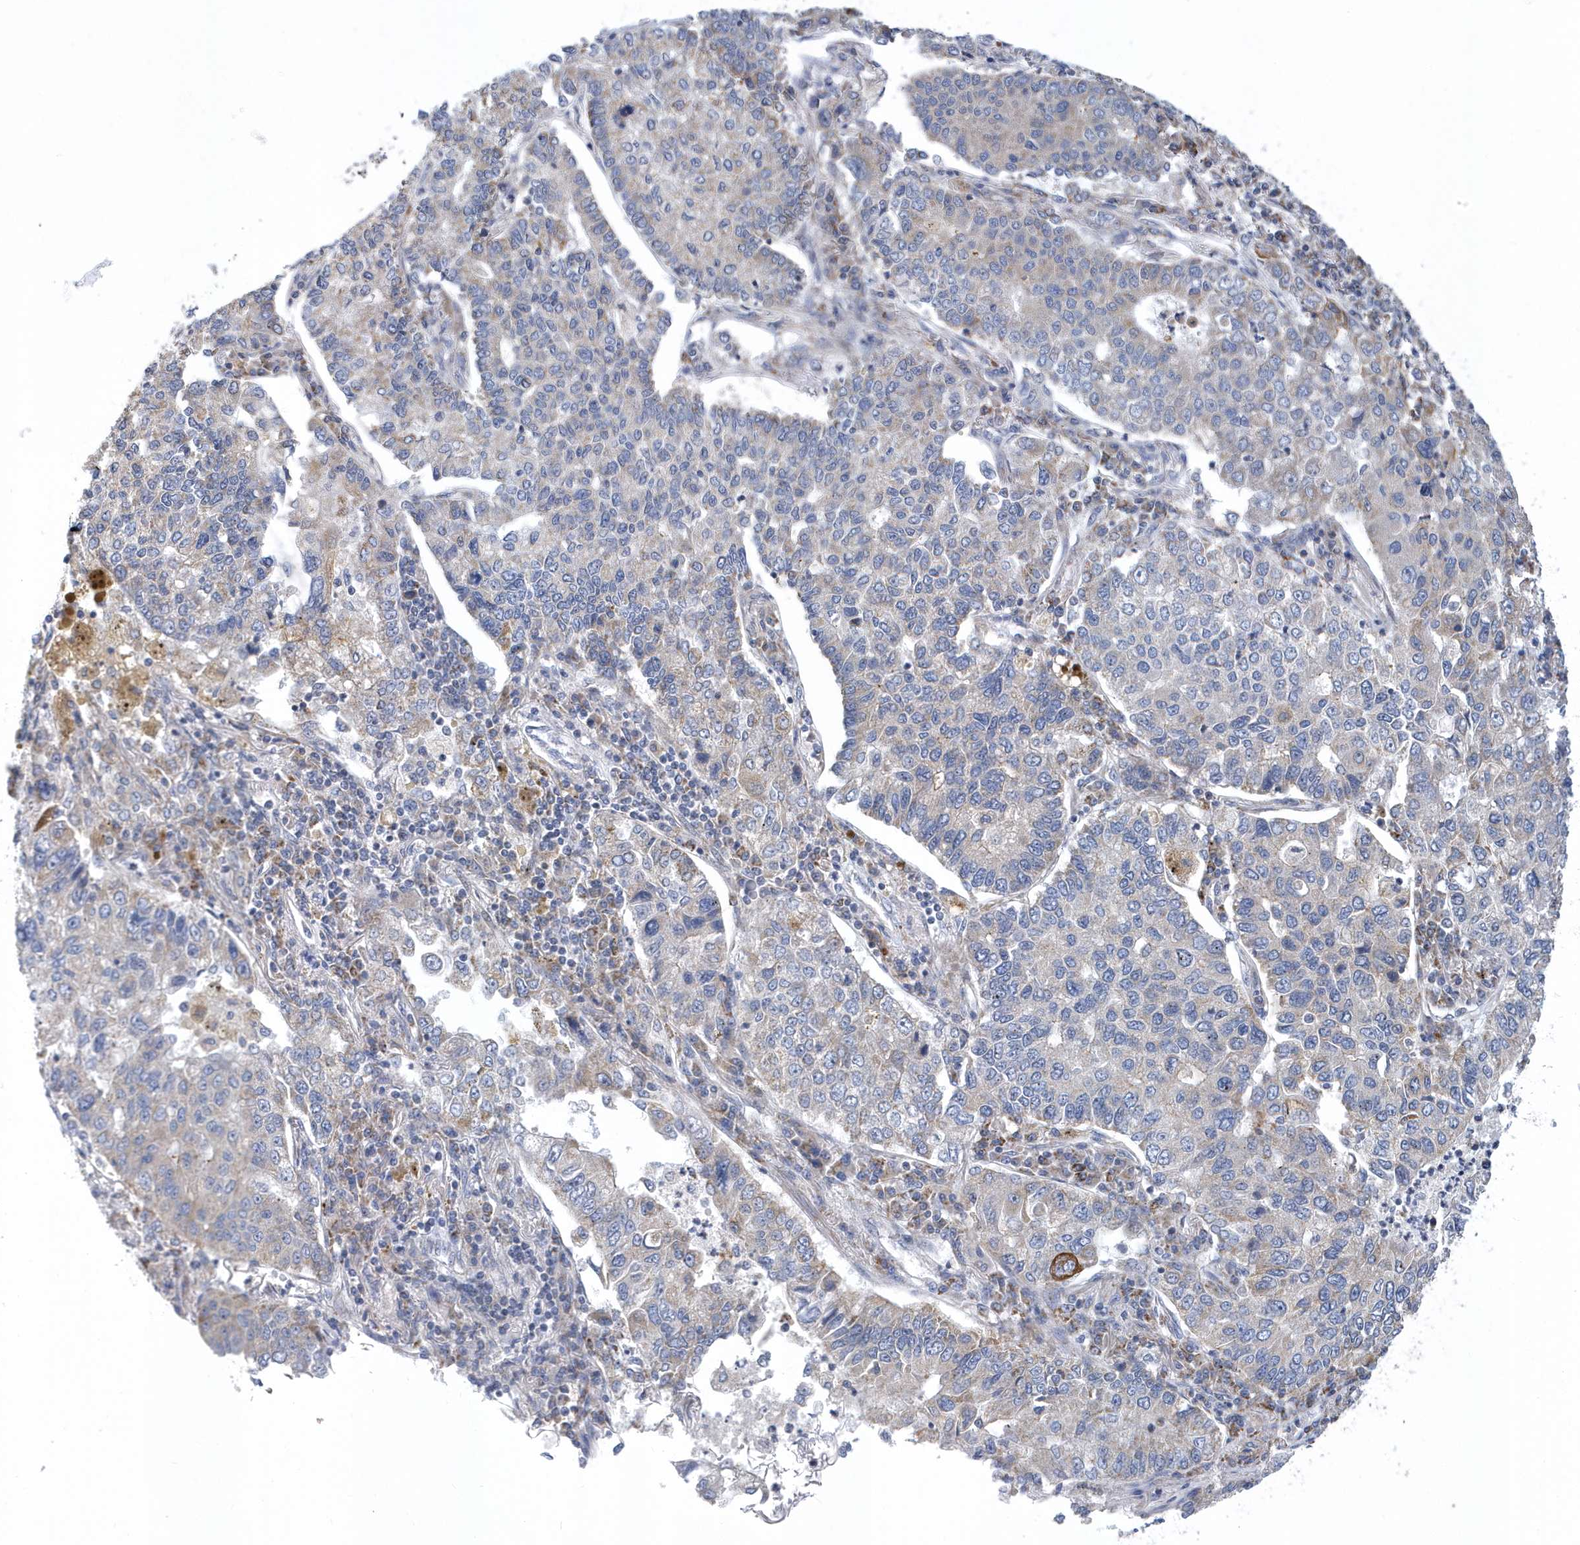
{"staining": {"intensity": "negative", "quantity": "none", "location": "none"}, "tissue": "lung cancer", "cell_type": "Tumor cells", "image_type": "cancer", "snomed": [{"axis": "morphology", "description": "Adenocarcinoma, NOS"}, {"axis": "topography", "description": "Lung"}], "caption": "Tumor cells show no significant protein expression in adenocarcinoma (lung).", "gene": "VWA5B2", "patient": {"sex": "male", "age": 49}}